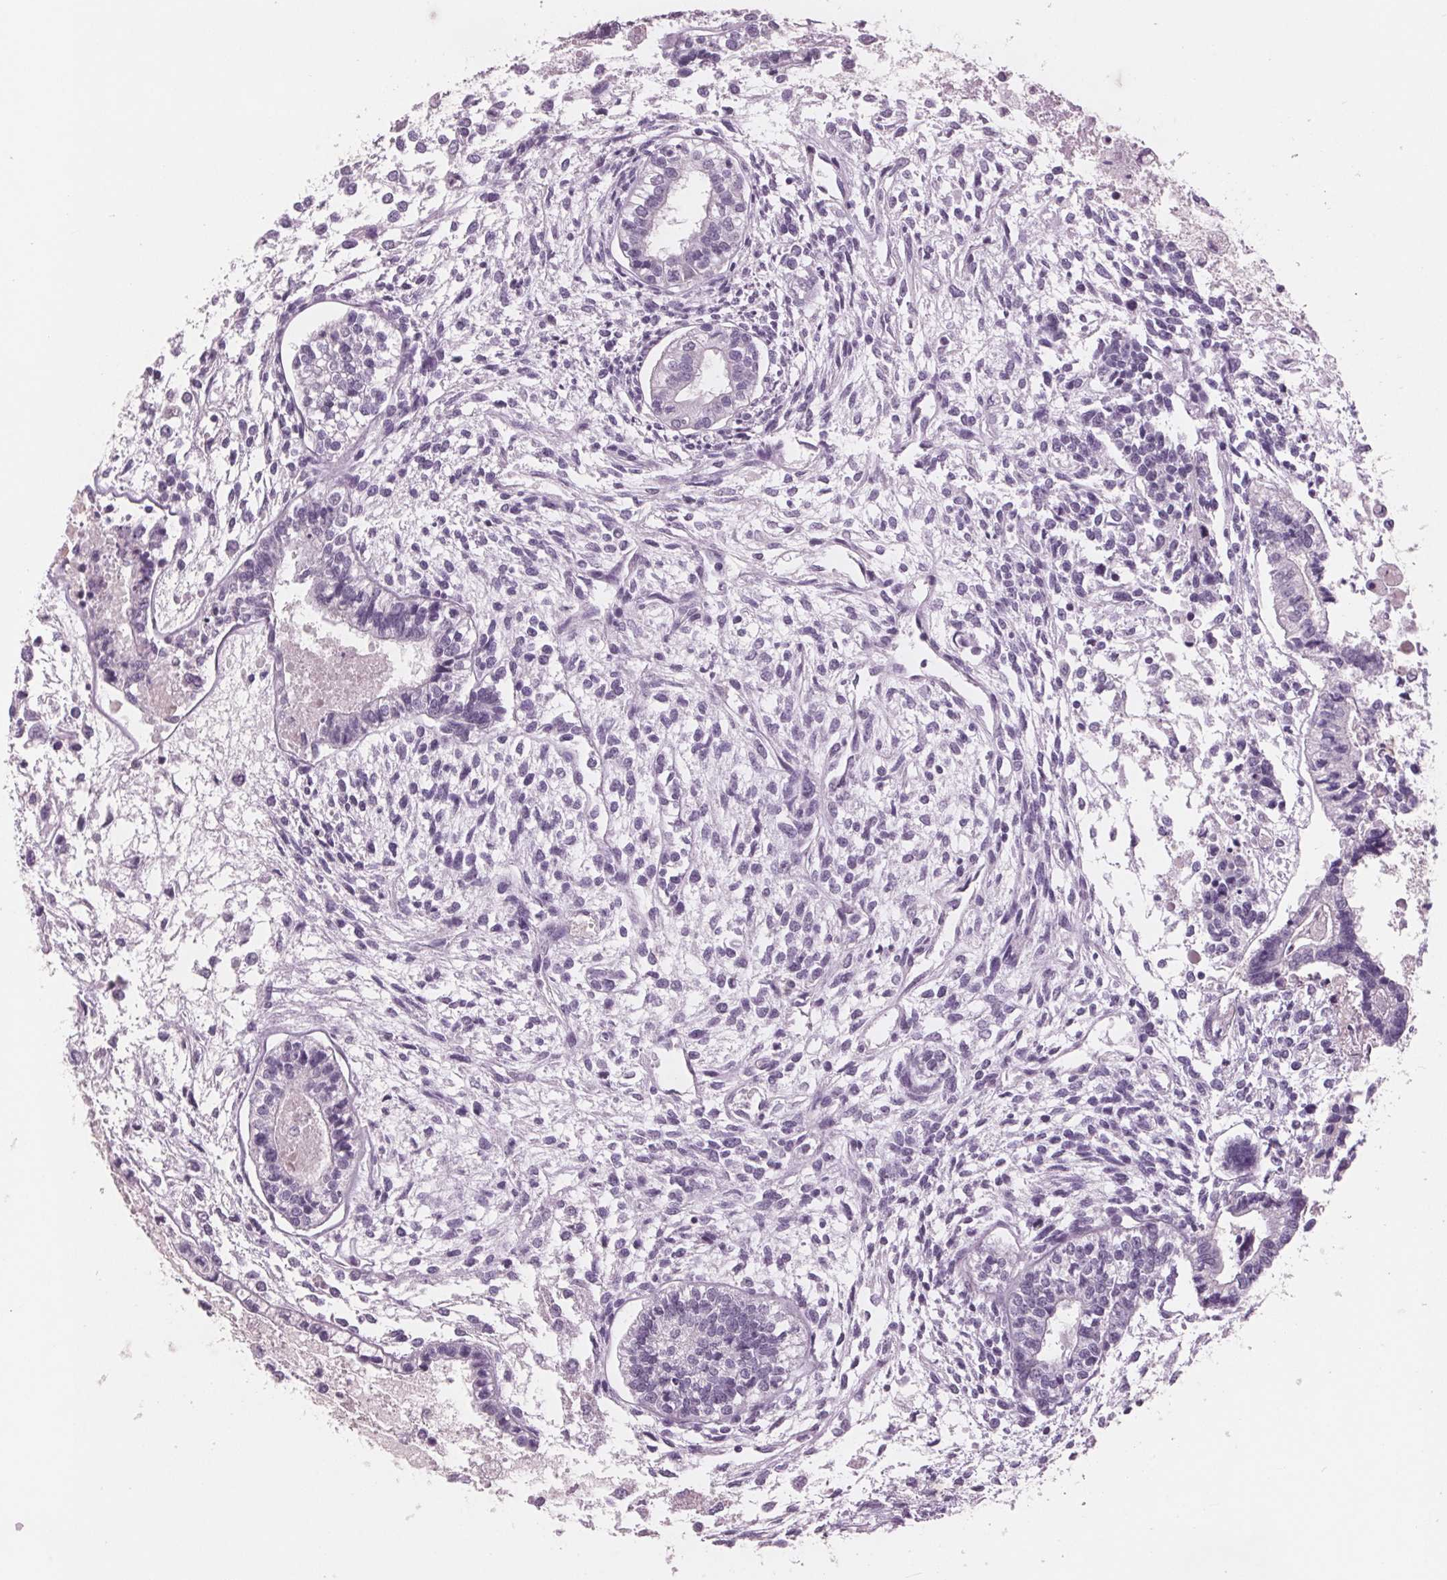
{"staining": {"intensity": "negative", "quantity": "none", "location": "none"}, "tissue": "testis cancer", "cell_type": "Tumor cells", "image_type": "cancer", "snomed": [{"axis": "morphology", "description": "Carcinoma, Embryonal, NOS"}, {"axis": "topography", "description": "Testis"}], "caption": "Immunohistochemistry of human testis embryonal carcinoma exhibits no positivity in tumor cells.", "gene": "AMBP", "patient": {"sex": "male", "age": 37}}